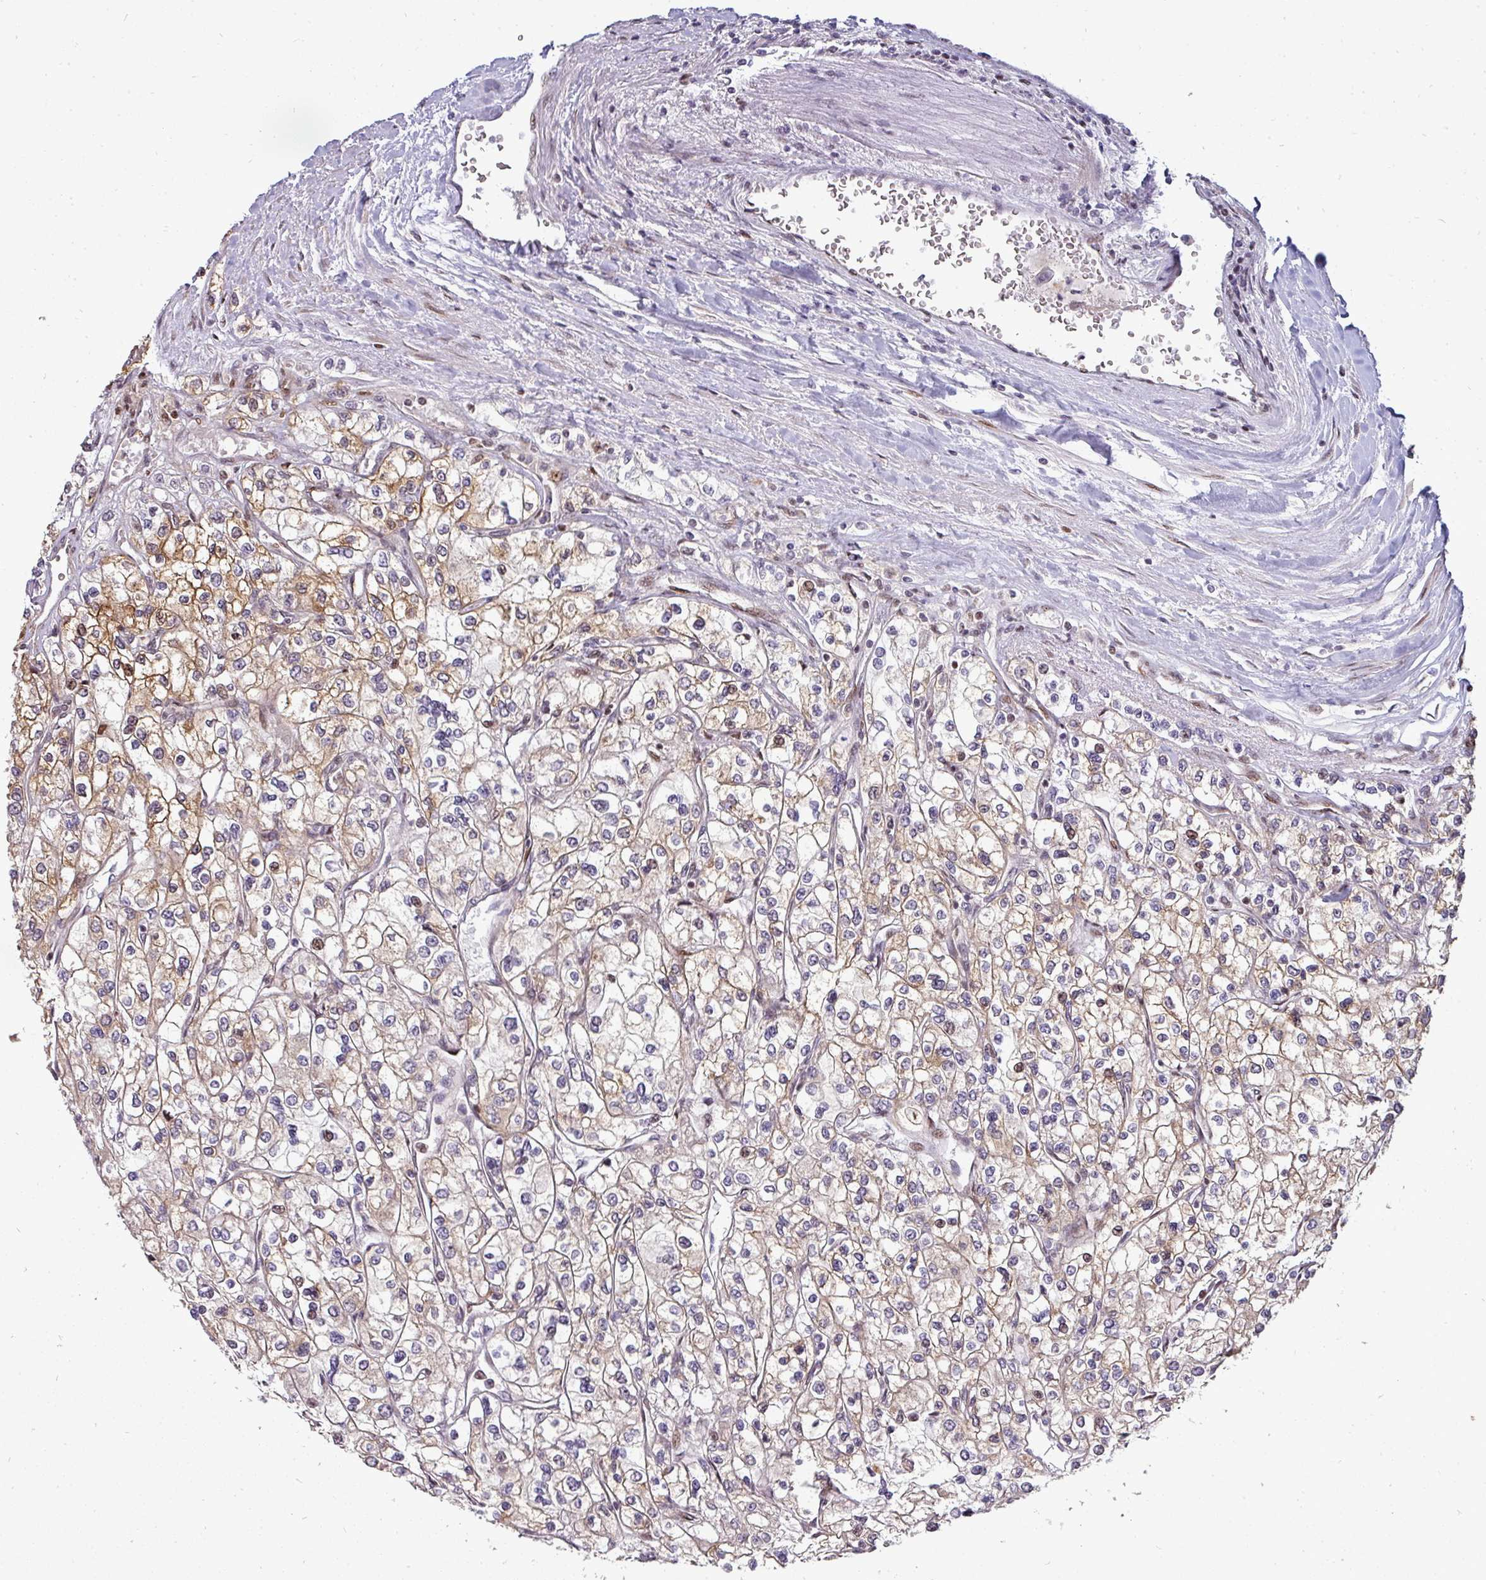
{"staining": {"intensity": "weak", "quantity": "<25%", "location": "cytoplasmic/membranous,nuclear"}, "tissue": "renal cancer", "cell_type": "Tumor cells", "image_type": "cancer", "snomed": [{"axis": "morphology", "description": "Adenocarcinoma, NOS"}, {"axis": "topography", "description": "Kidney"}], "caption": "IHC photomicrograph of human renal cancer (adenocarcinoma) stained for a protein (brown), which exhibits no expression in tumor cells.", "gene": "PATZ1", "patient": {"sex": "male", "age": 80}}